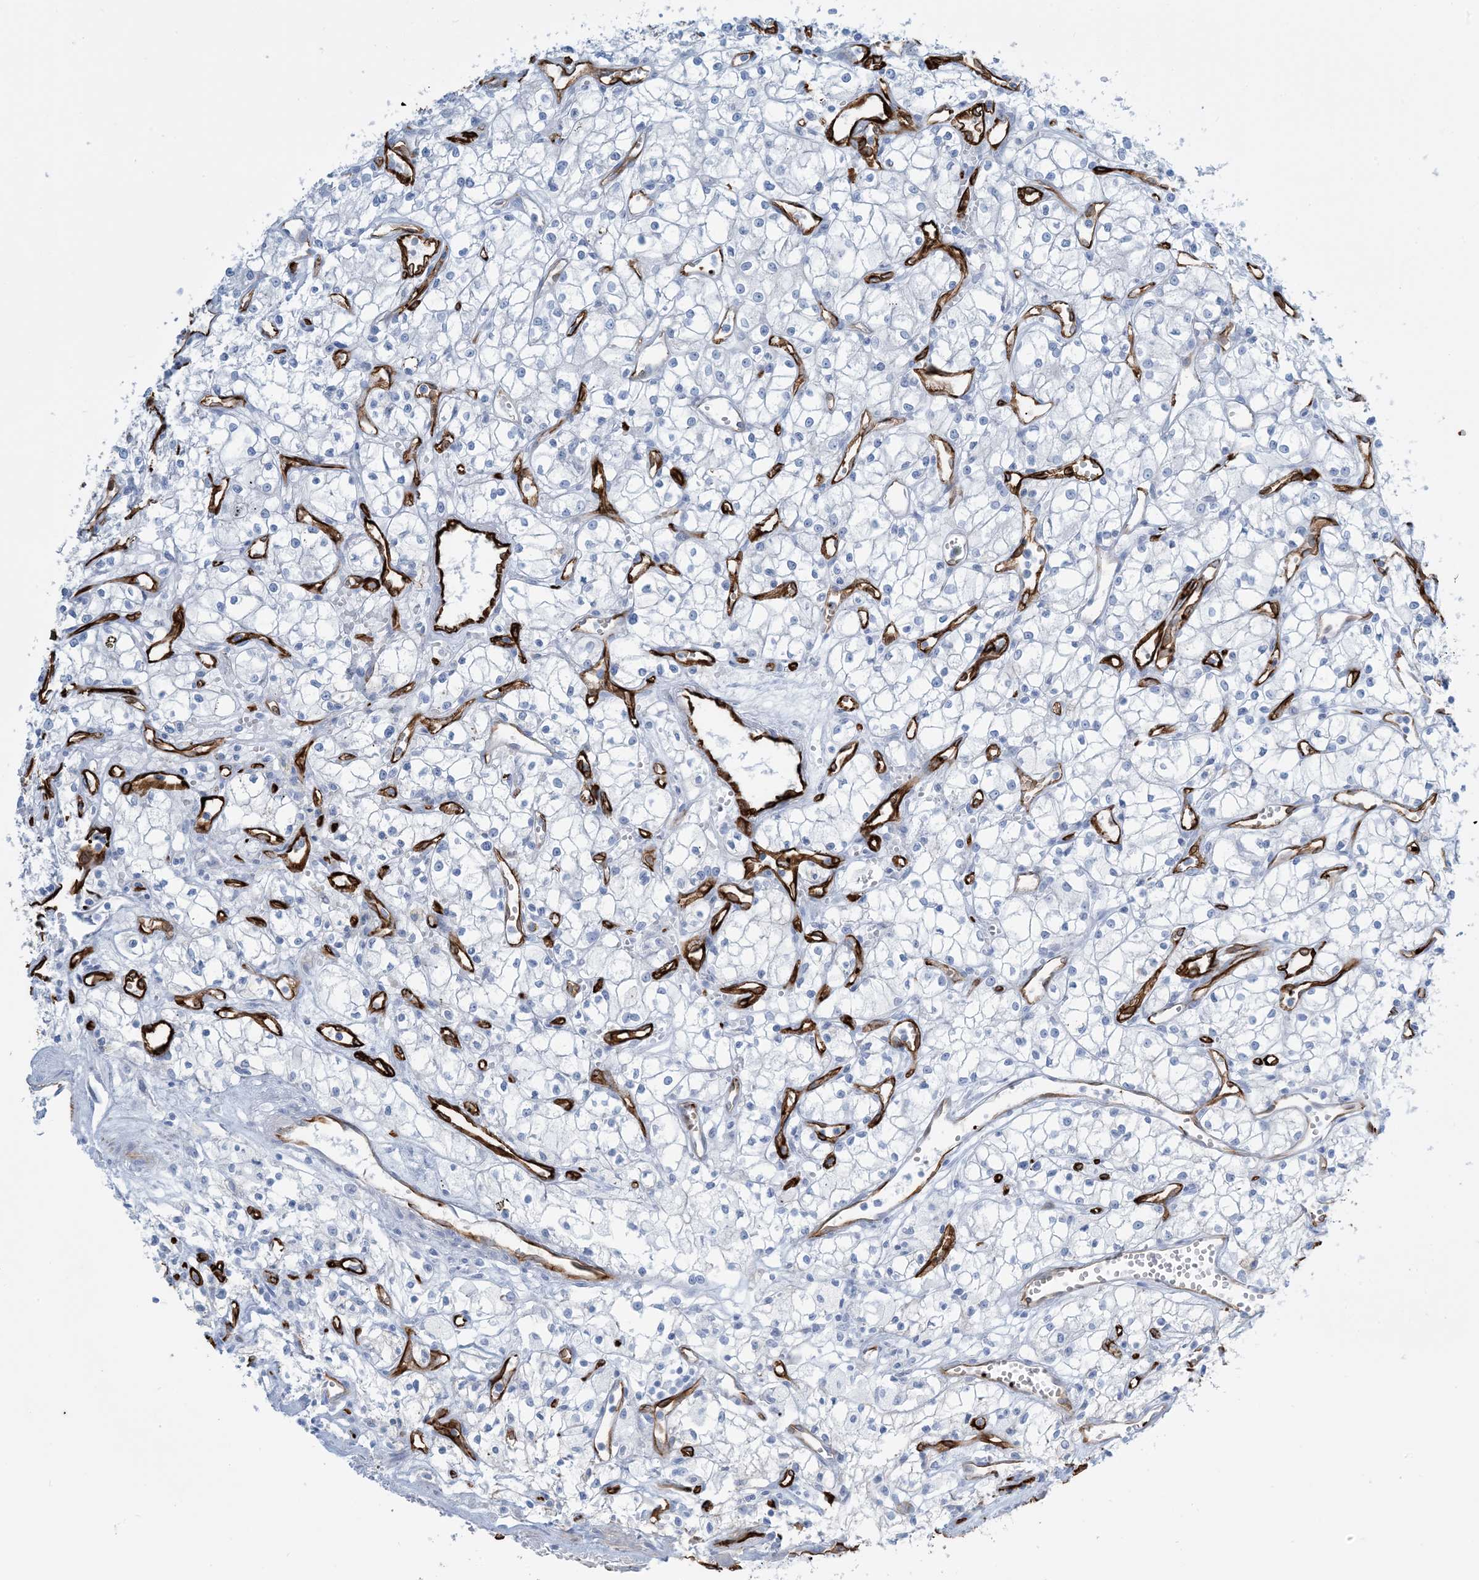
{"staining": {"intensity": "negative", "quantity": "none", "location": "none"}, "tissue": "renal cancer", "cell_type": "Tumor cells", "image_type": "cancer", "snomed": [{"axis": "morphology", "description": "Adenocarcinoma, NOS"}, {"axis": "topography", "description": "Kidney"}], "caption": "Histopathology image shows no protein expression in tumor cells of renal cancer tissue.", "gene": "EPS8L3", "patient": {"sex": "male", "age": 59}}